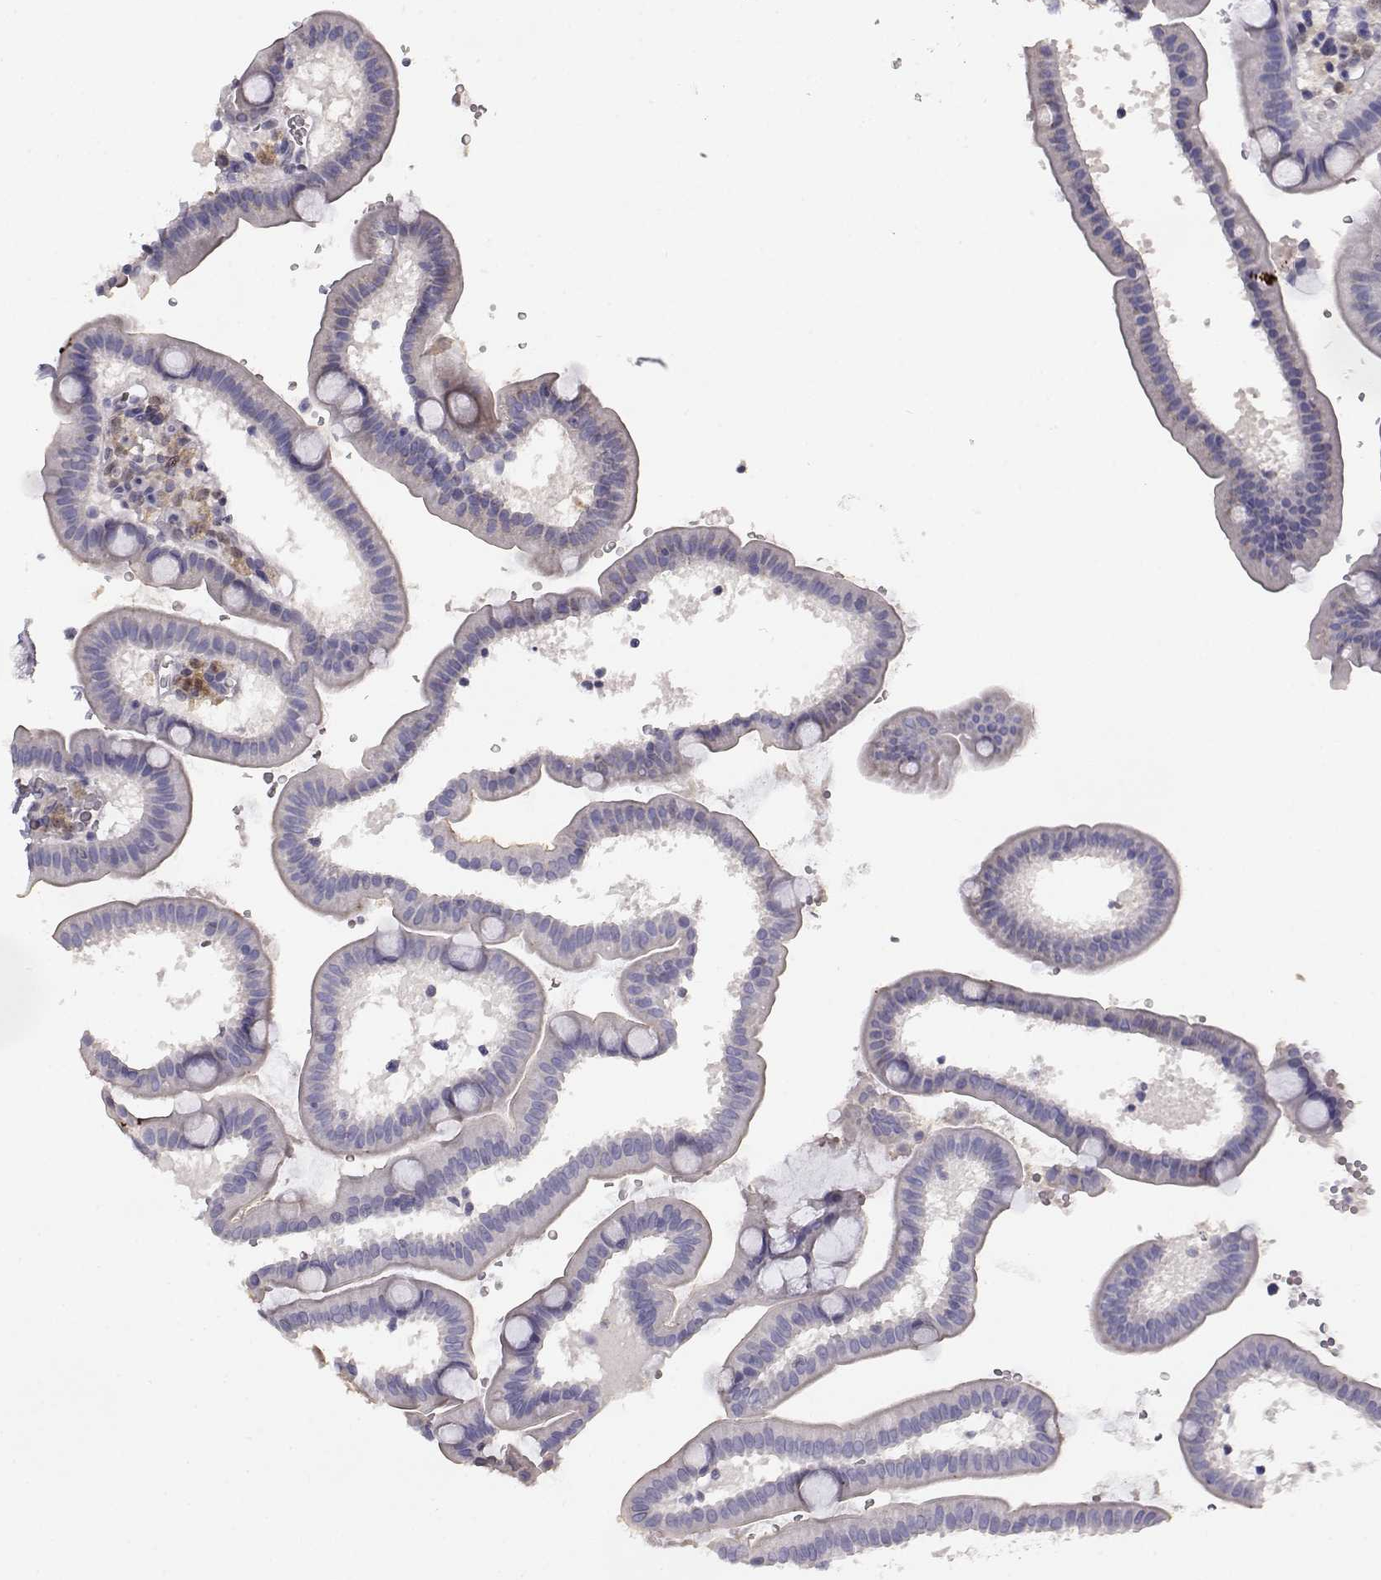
{"staining": {"intensity": "negative", "quantity": "none", "location": "none"}, "tissue": "duodenum", "cell_type": "Glandular cells", "image_type": "normal", "snomed": [{"axis": "morphology", "description": "Normal tissue, NOS"}, {"axis": "topography", "description": "Duodenum"}], "caption": "Duodenum was stained to show a protein in brown. There is no significant positivity in glandular cells. (Immunohistochemistry (ihc), brightfield microscopy, high magnification).", "gene": "AKR1B1", "patient": {"sex": "male", "age": 59}}